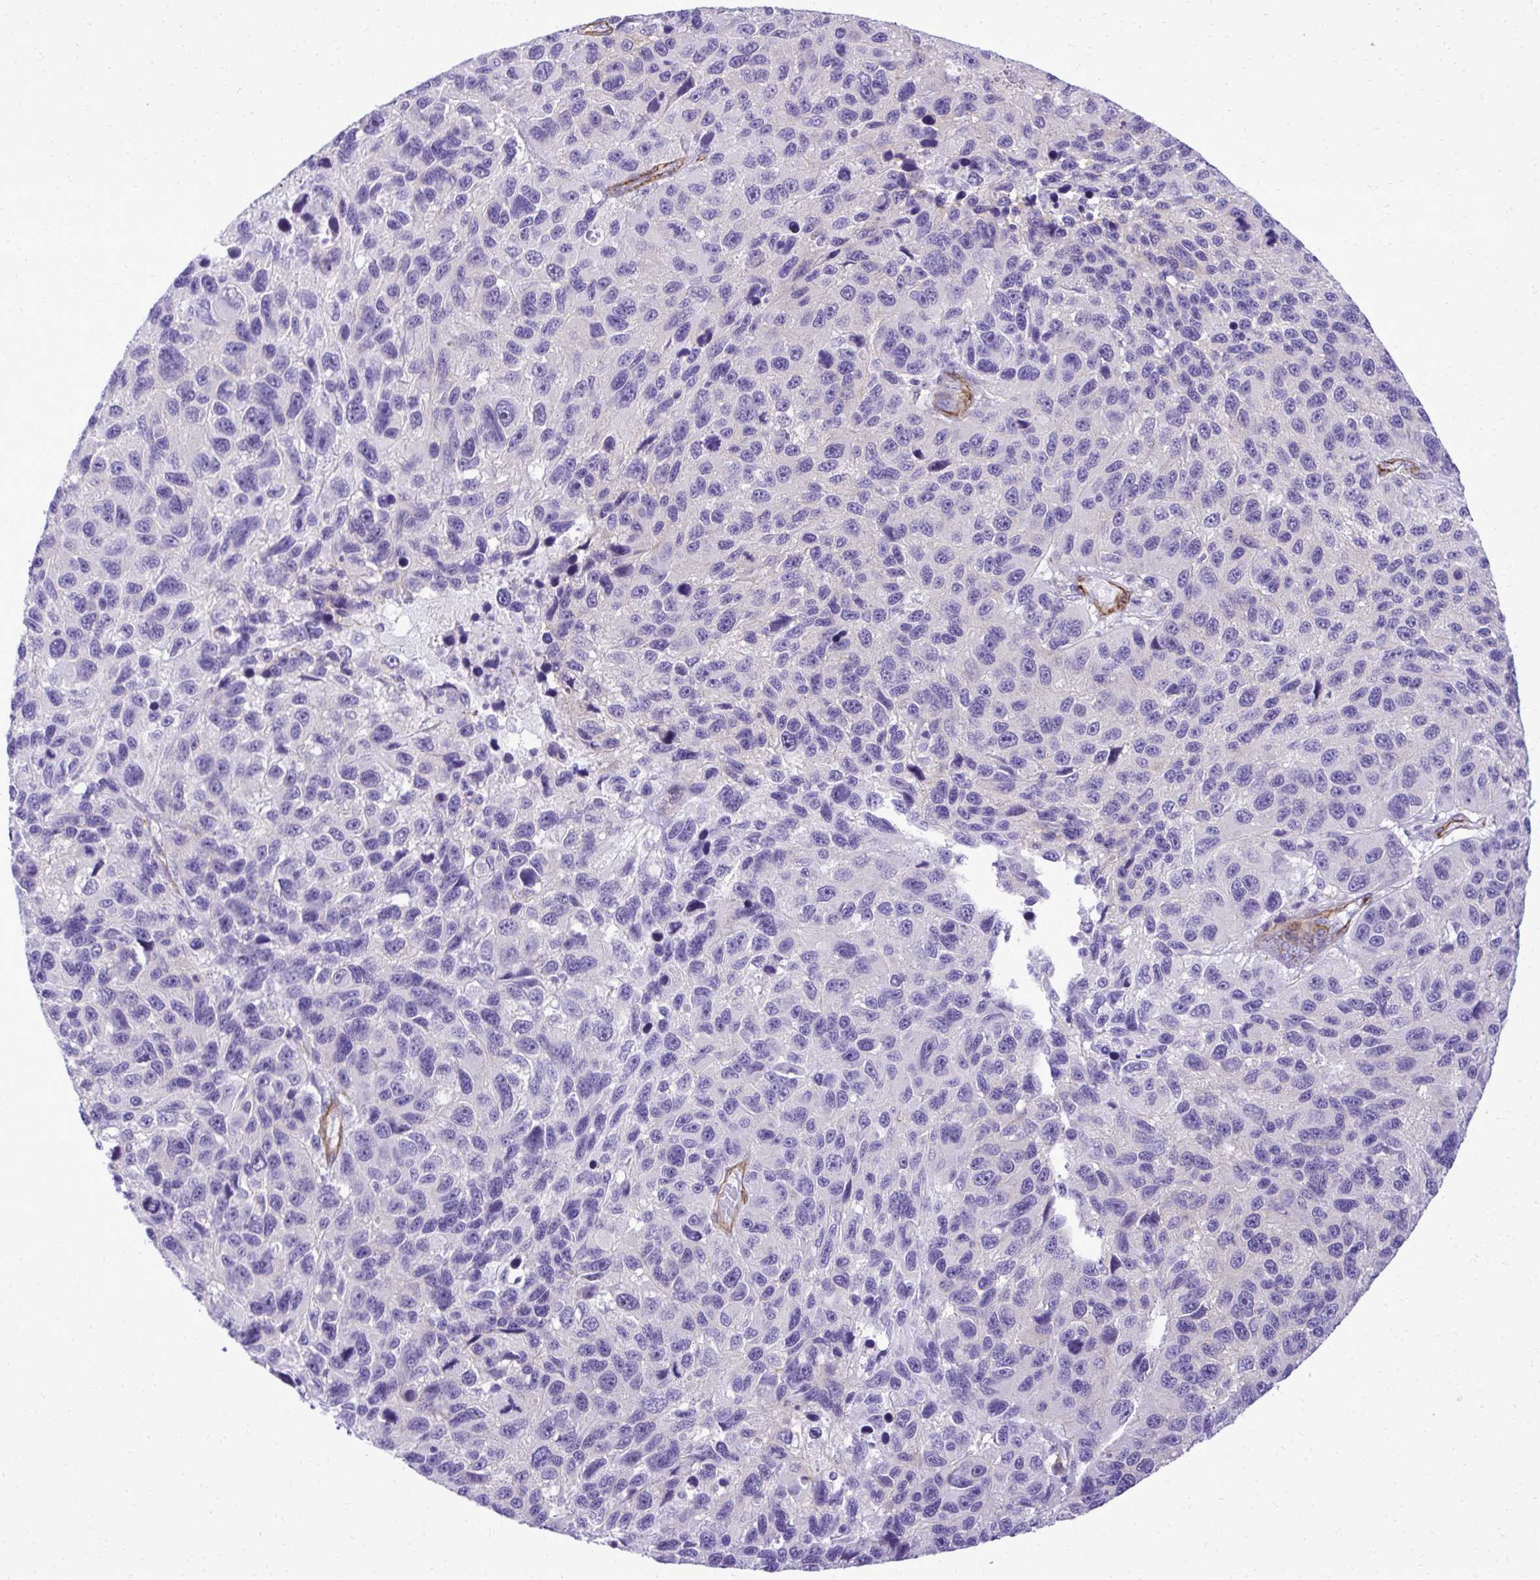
{"staining": {"intensity": "negative", "quantity": "none", "location": "none"}, "tissue": "melanoma", "cell_type": "Tumor cells", "image_type": "cancer", "snomed": [{"axis": "morphology", "description": "Malignant melanoma, NOS"}, {"axis": "topography", "description": "Skin"}], "caption": "This is an immunohistochemistry (IHC) photomicrograph of human malignant melanoma. There is no positivity in tumor cells.", "gene": "PITPNM3", "patient": {"sex": "male", "age": 53}}